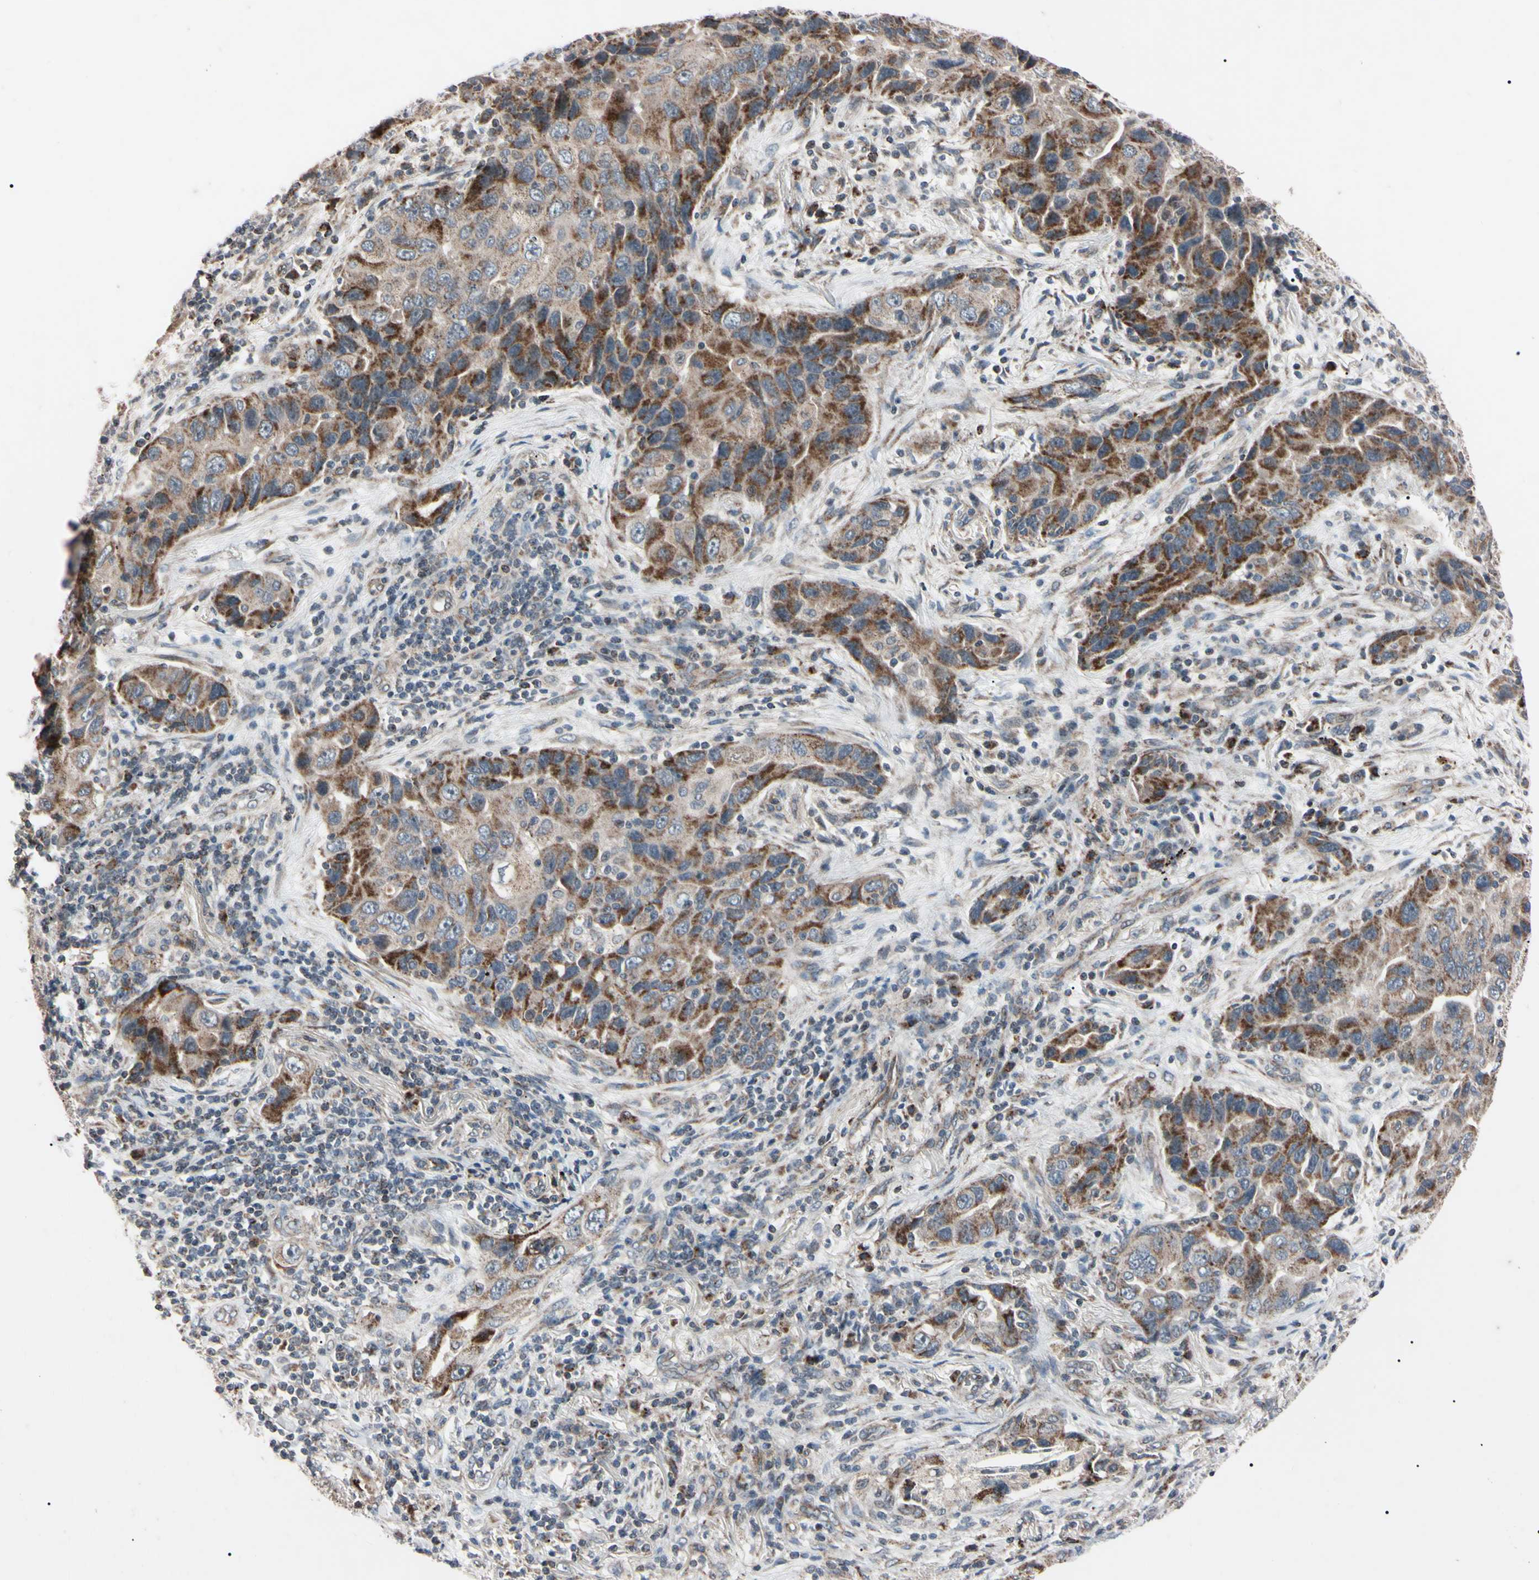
{"staining": {"intensity": "moderate", "quantity": "<25%", "location": "cytoplasmic/membranous"}, "tissue": "lung cancer", "cell_type": "Tumor cells", "image_type": "cancer", "snomed": [{"axis": "morphology", "description": "Adenocarcinoma, NOS"}, {"axis": "topography", "description": "Lung"}], "caption": "Lung cancer stained with DAB (3,3'-diaminobenzidine) immunohistochemistry (IHC) reveals low levels of moderate cytoplasmic/membranous staining in approximately <25% of tumor cells.", "gene": "TNFRSF1A", "patient": {"sex": "female", "age": 65}}